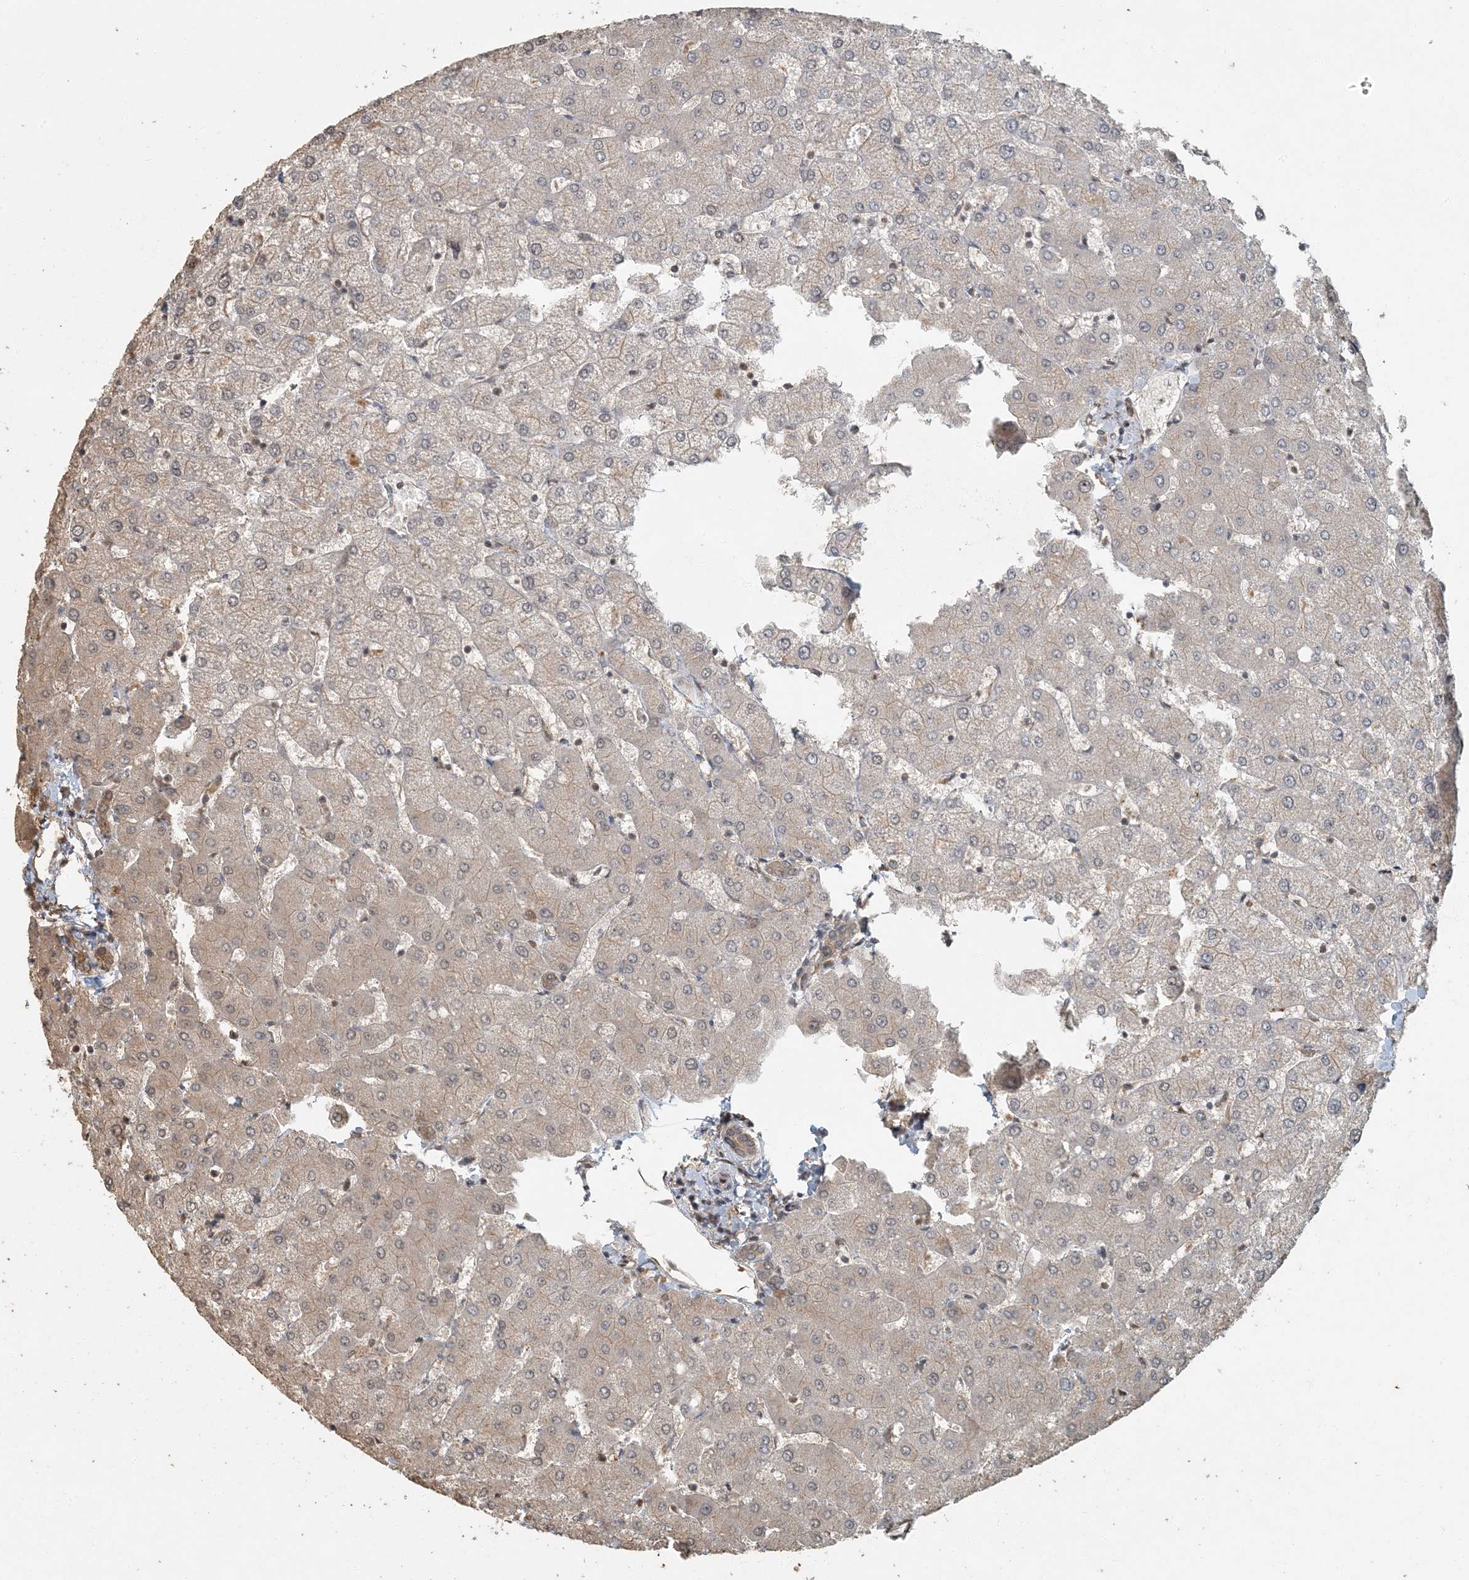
{"staining": {"intensity": "moderate", "quantity": ">75%", "location": "cytoplasmic/membranous"}, "tissue": "liver", "cell_type": "Cholangiocytes", "image_type": "normal", "snomed": [{"axis": "morphology", "description": "Normal tissue, NOS"}, {"axis": "topography", "description": "Liver"}], "caption": "A brown stain labels moderate cytoplasmic/membranous staining of a protein in cholangiocytes of unremarkable liver. (Stains: DAB (3,3'-diaminobenzidine) in brown, nuclei in blue, Microscopy: brightfield microscopy at high magnification).", "gene": "AK9", "patient": {"sex": "female", "age": 54}}